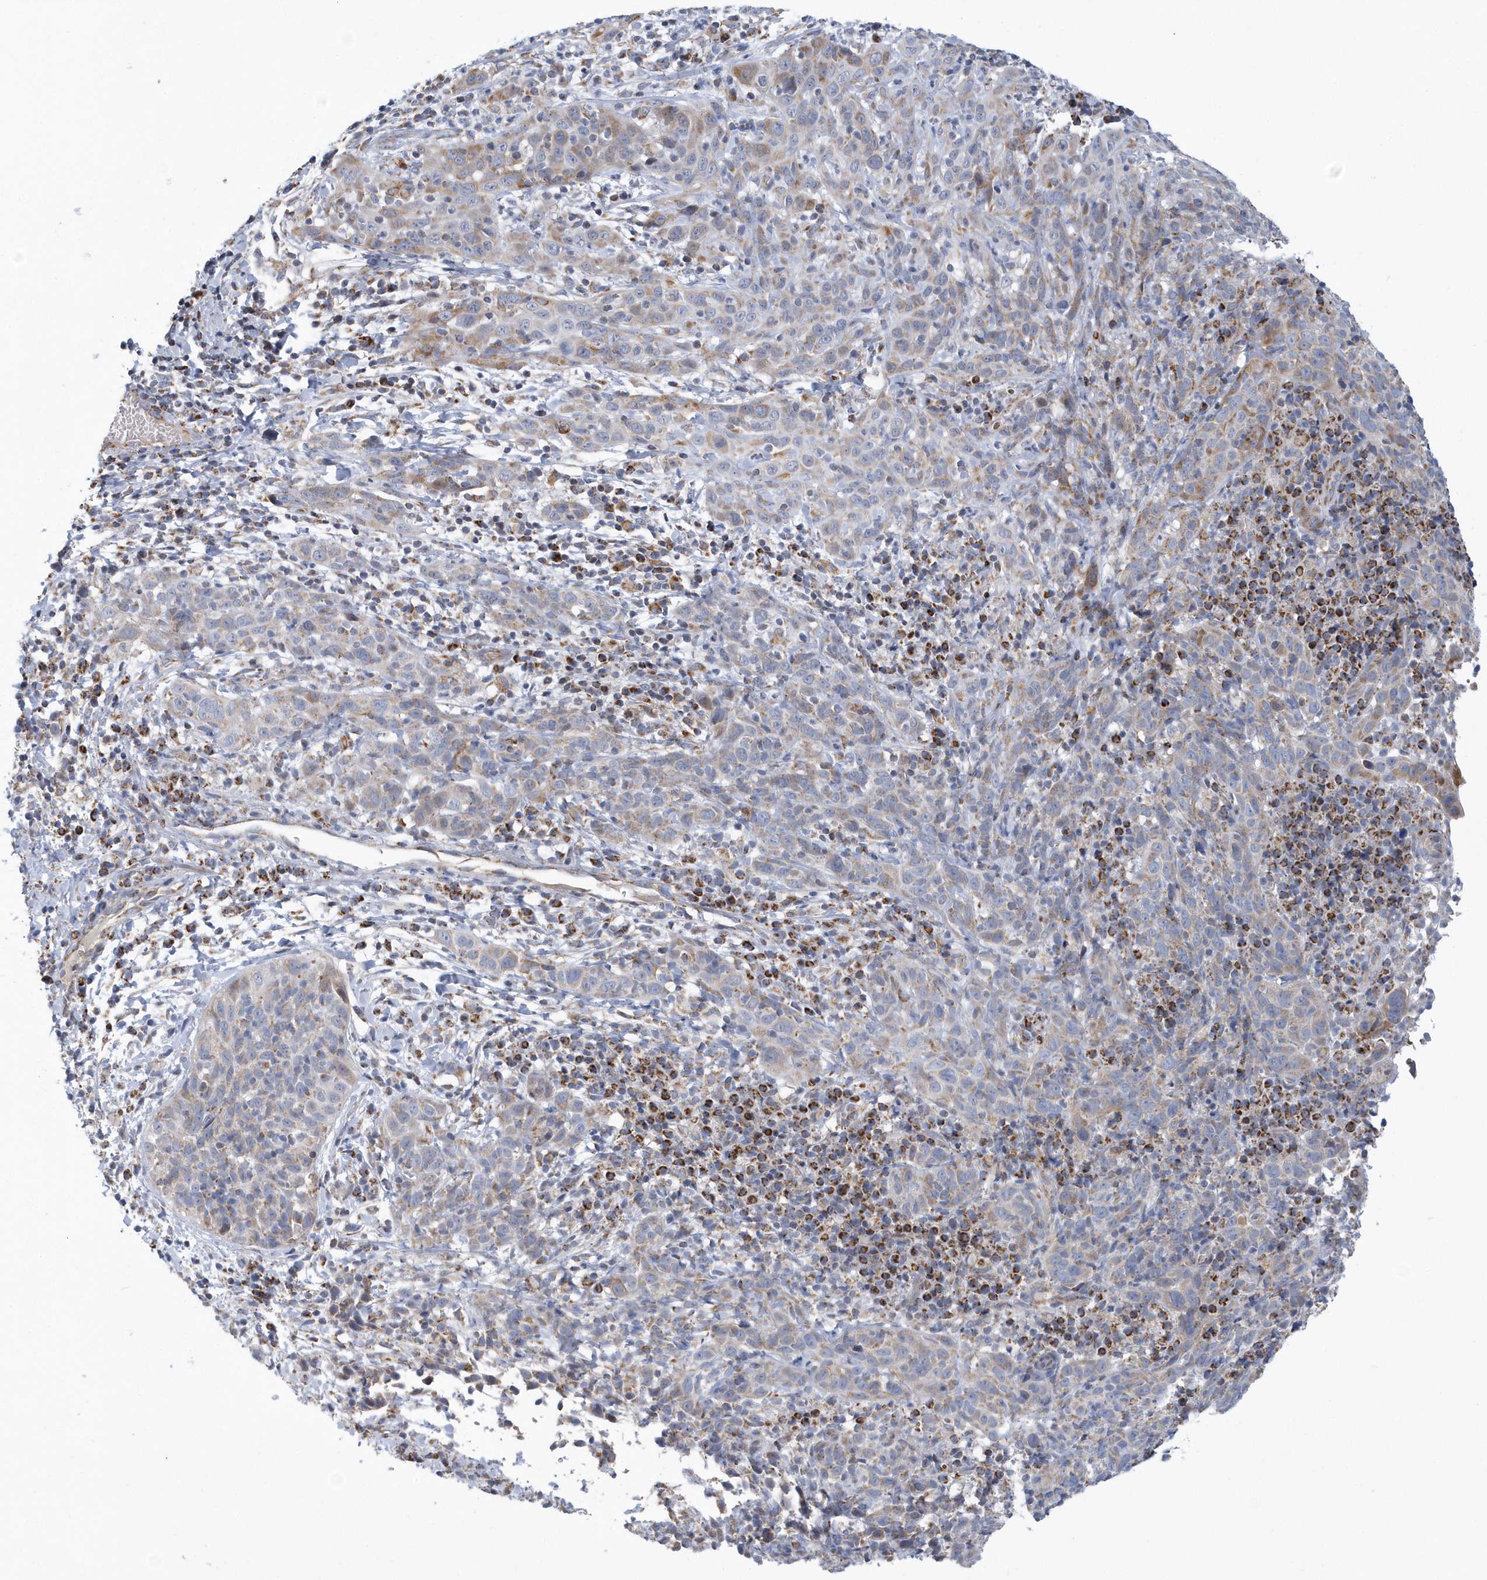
{"staining": {"intensity": "moderate", "quantity": "<25%", "location": "cytoplasmic/membranous"}, "tissue": "cervical cancer", "cell_type": "Tumor cells", "image_type": "cancer", "snomed": [{"axis": "morphology", "description": "Squamous cell carcinoma, NOS"}, {"axis": "topography", "description": "Cervix"}], "caption": "Cervical squamous cell carcinoma stained for a protein (brown) shows moderate cytoplasmic/membranous positive expression in approximately <25% of tumor cells.", "gene": "VWA5B2", "patient": {"sex": "female", "age": 46}}